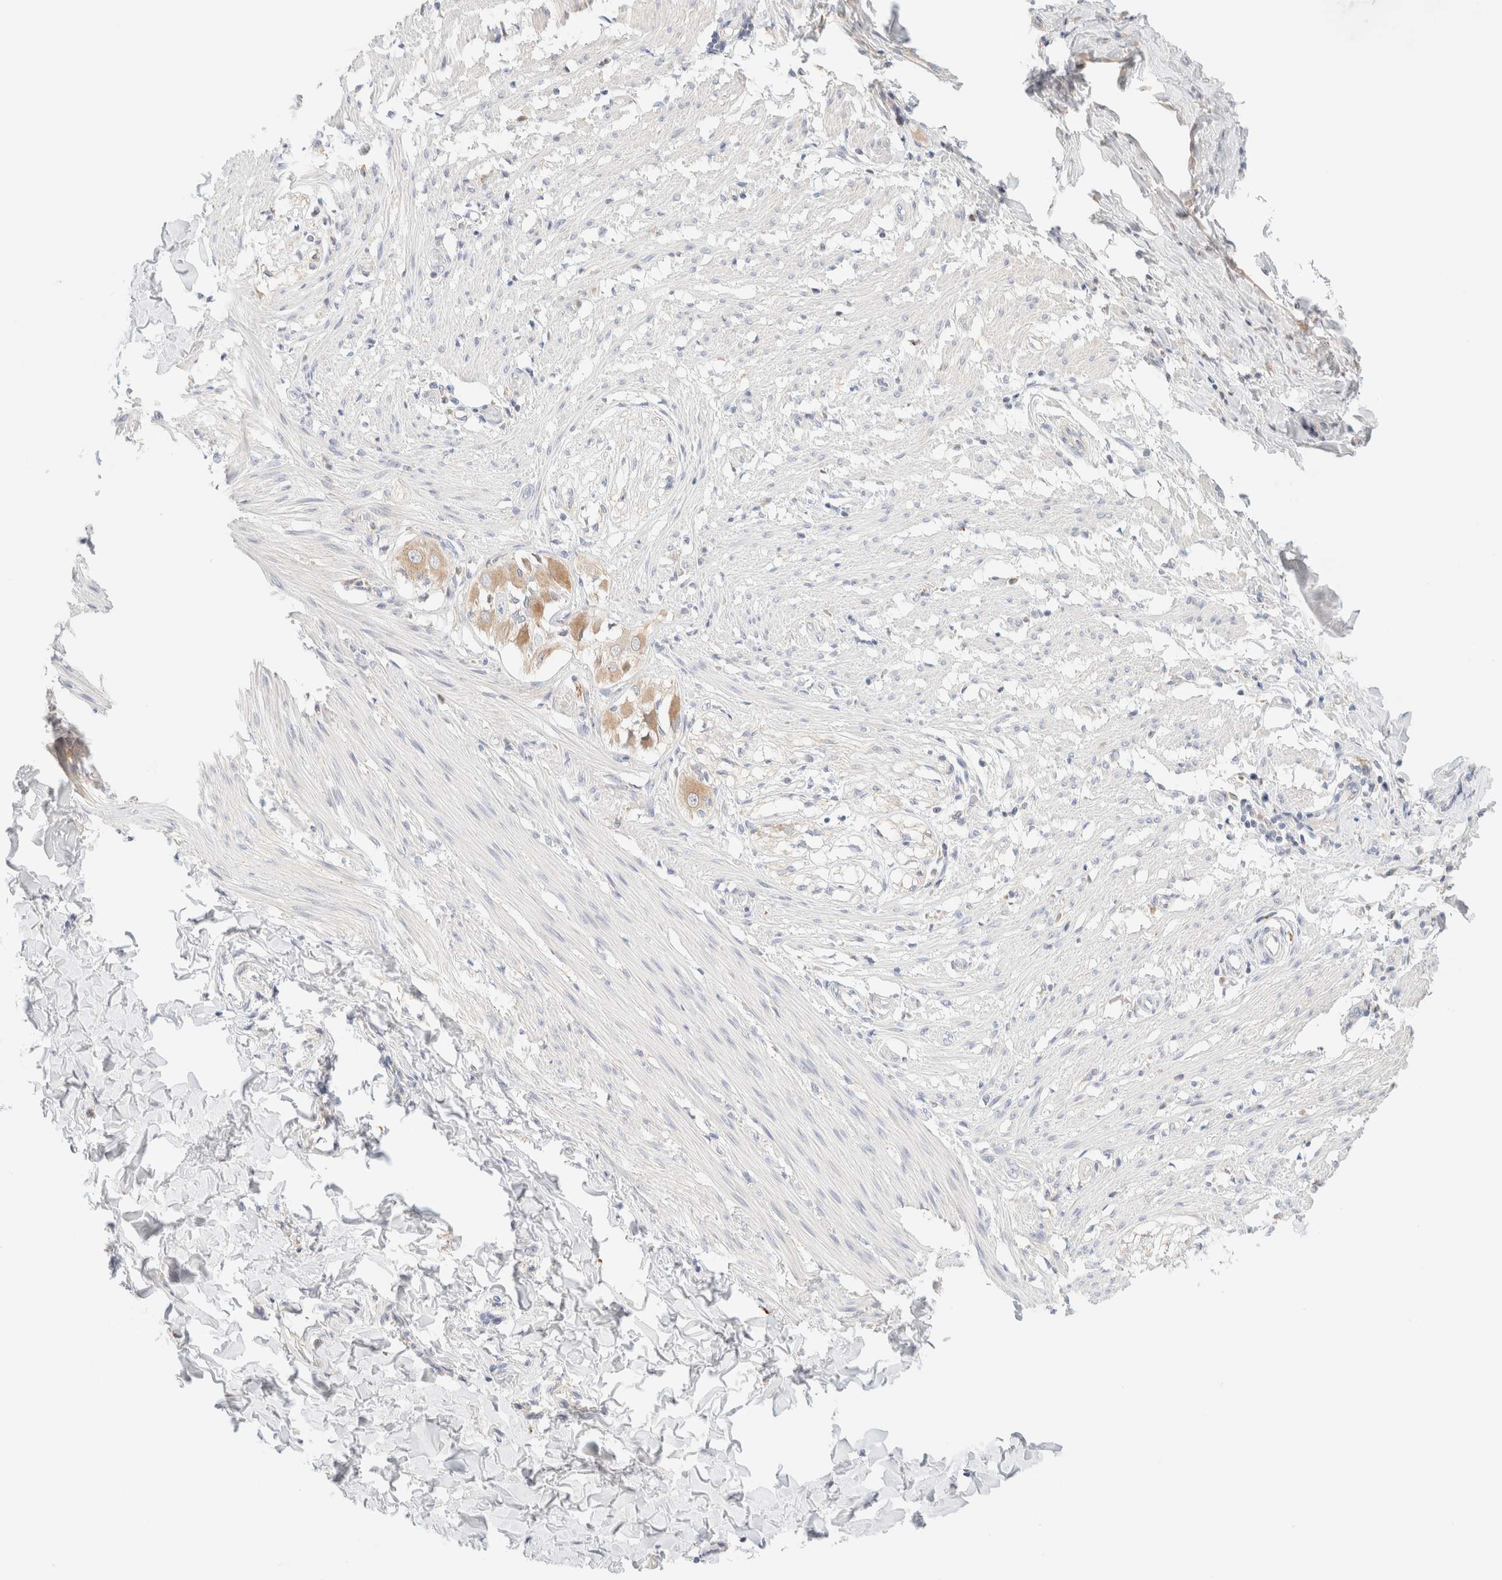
{"staining": {"intensity": "negative", "quantity": "none", "location": "none"}, "tissue": "smooth muscle", "cell_type": "Smooth muscle cells", "image_type": "normal", "snomed": [{"axis": "morphology", "description": "Normal tissue, NOS"}, {"axis": "morphology", "description": "Adenocarcinoma, NOS"}, {"axis": "topography", "description": "Smooth muscle"}, {"axis": "topography", "description": "Colon"}], "caption": "IHC photomicrograph of benign smooth muscle: smooth muscle stained with DAB exhibits no significant protein expression in smooth muscle cells.", "gene": "SARM1", "patient": {"sex": "male", "age": 14}}